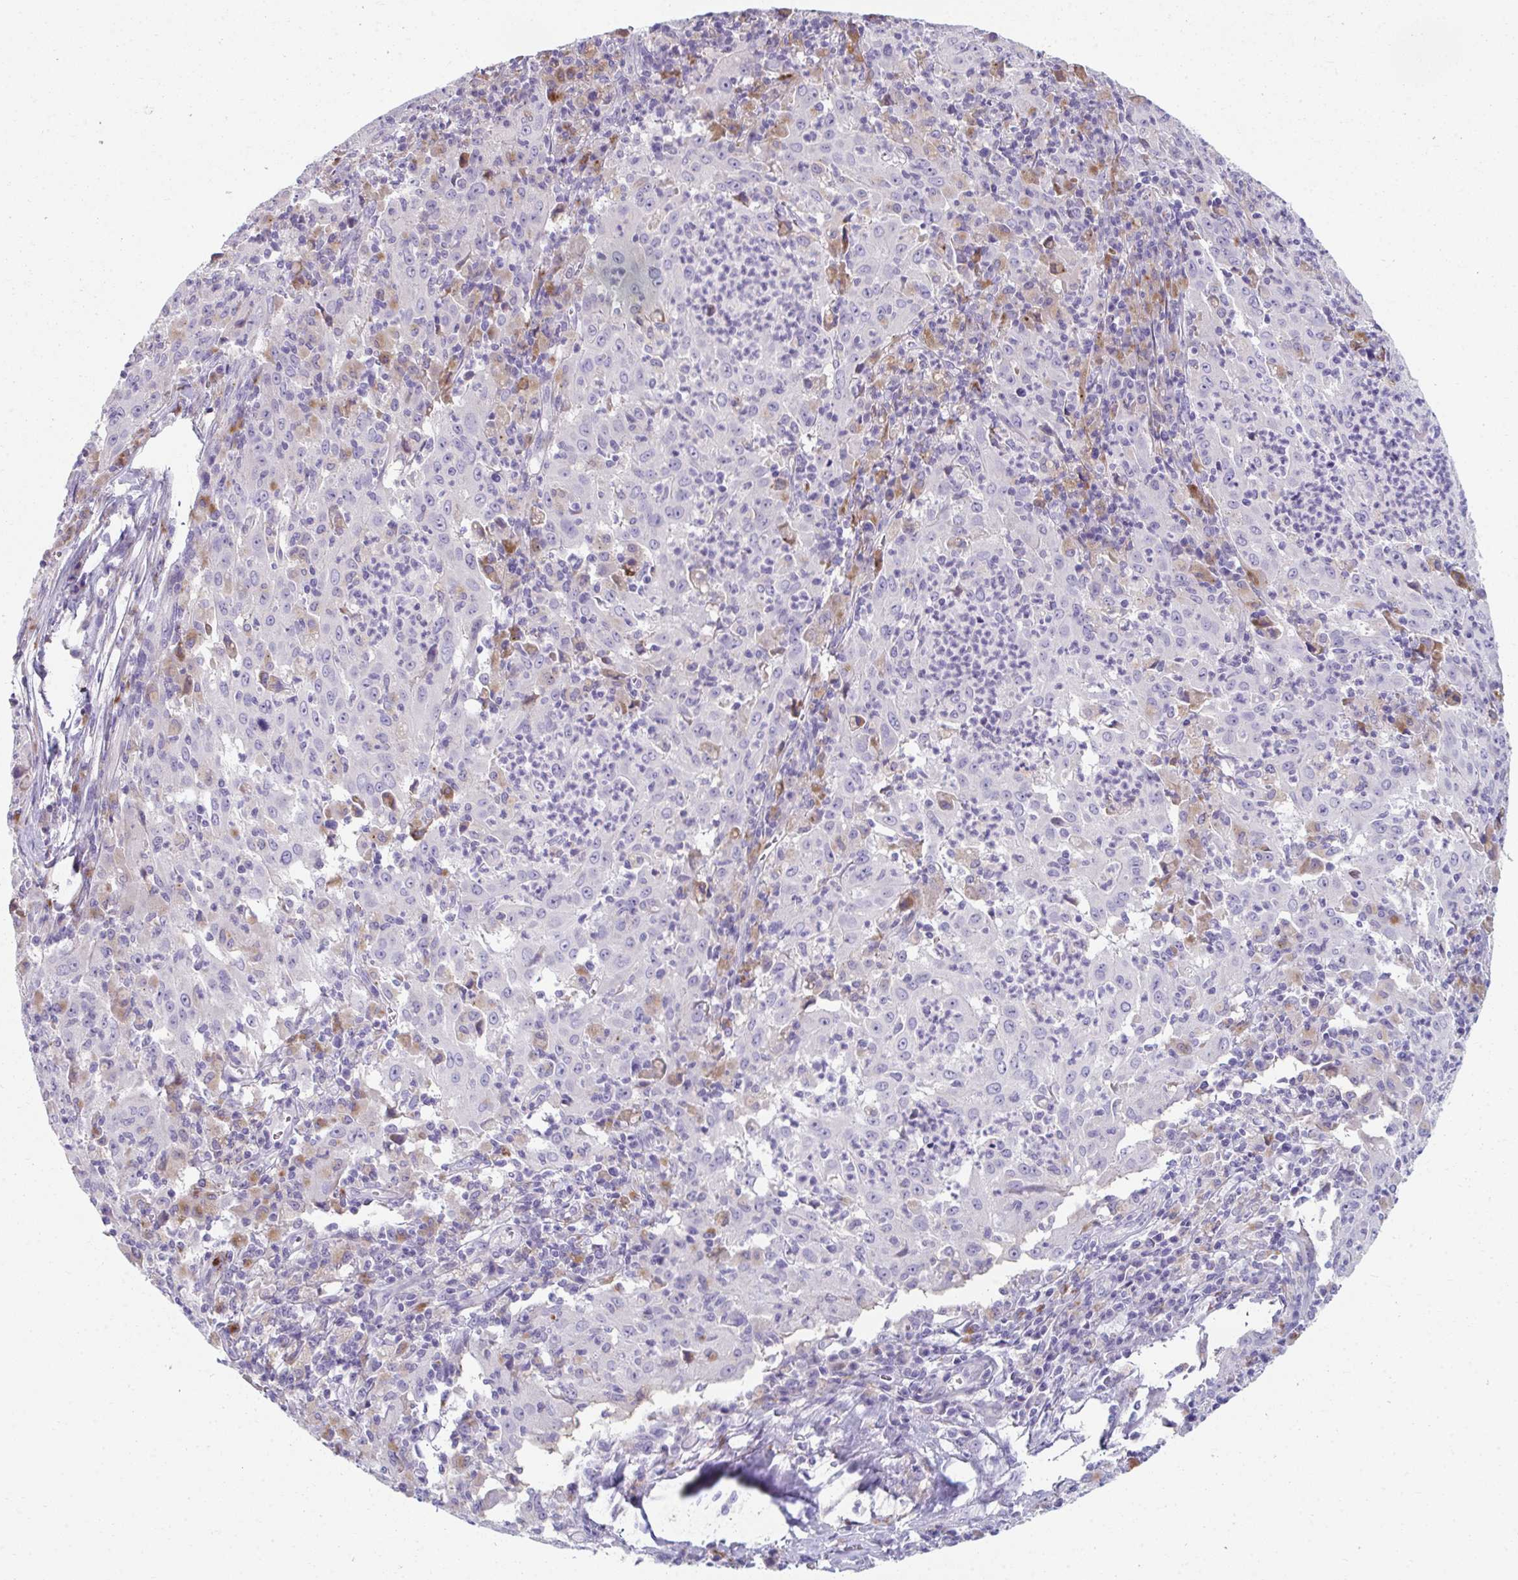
{"staining": {"intensity": "negative", "quantity": "none", "location": "none"}, "tissue": "pancreatic cancer", "cell_type": "Tumor cells", "image_type": "cancer", "snomed": [{"axis": "morphology", "description": "Adenocarcinoma, NOS"}, {"axis": "topography", "description": "Pancreas"}], "caption": "Adenocarcinoma (pancreatic) stained for a protein using IHC reveals no expression tumor cells.", "gene": "EIF1AD", "patient": {"sex": "male", "age": 63}}